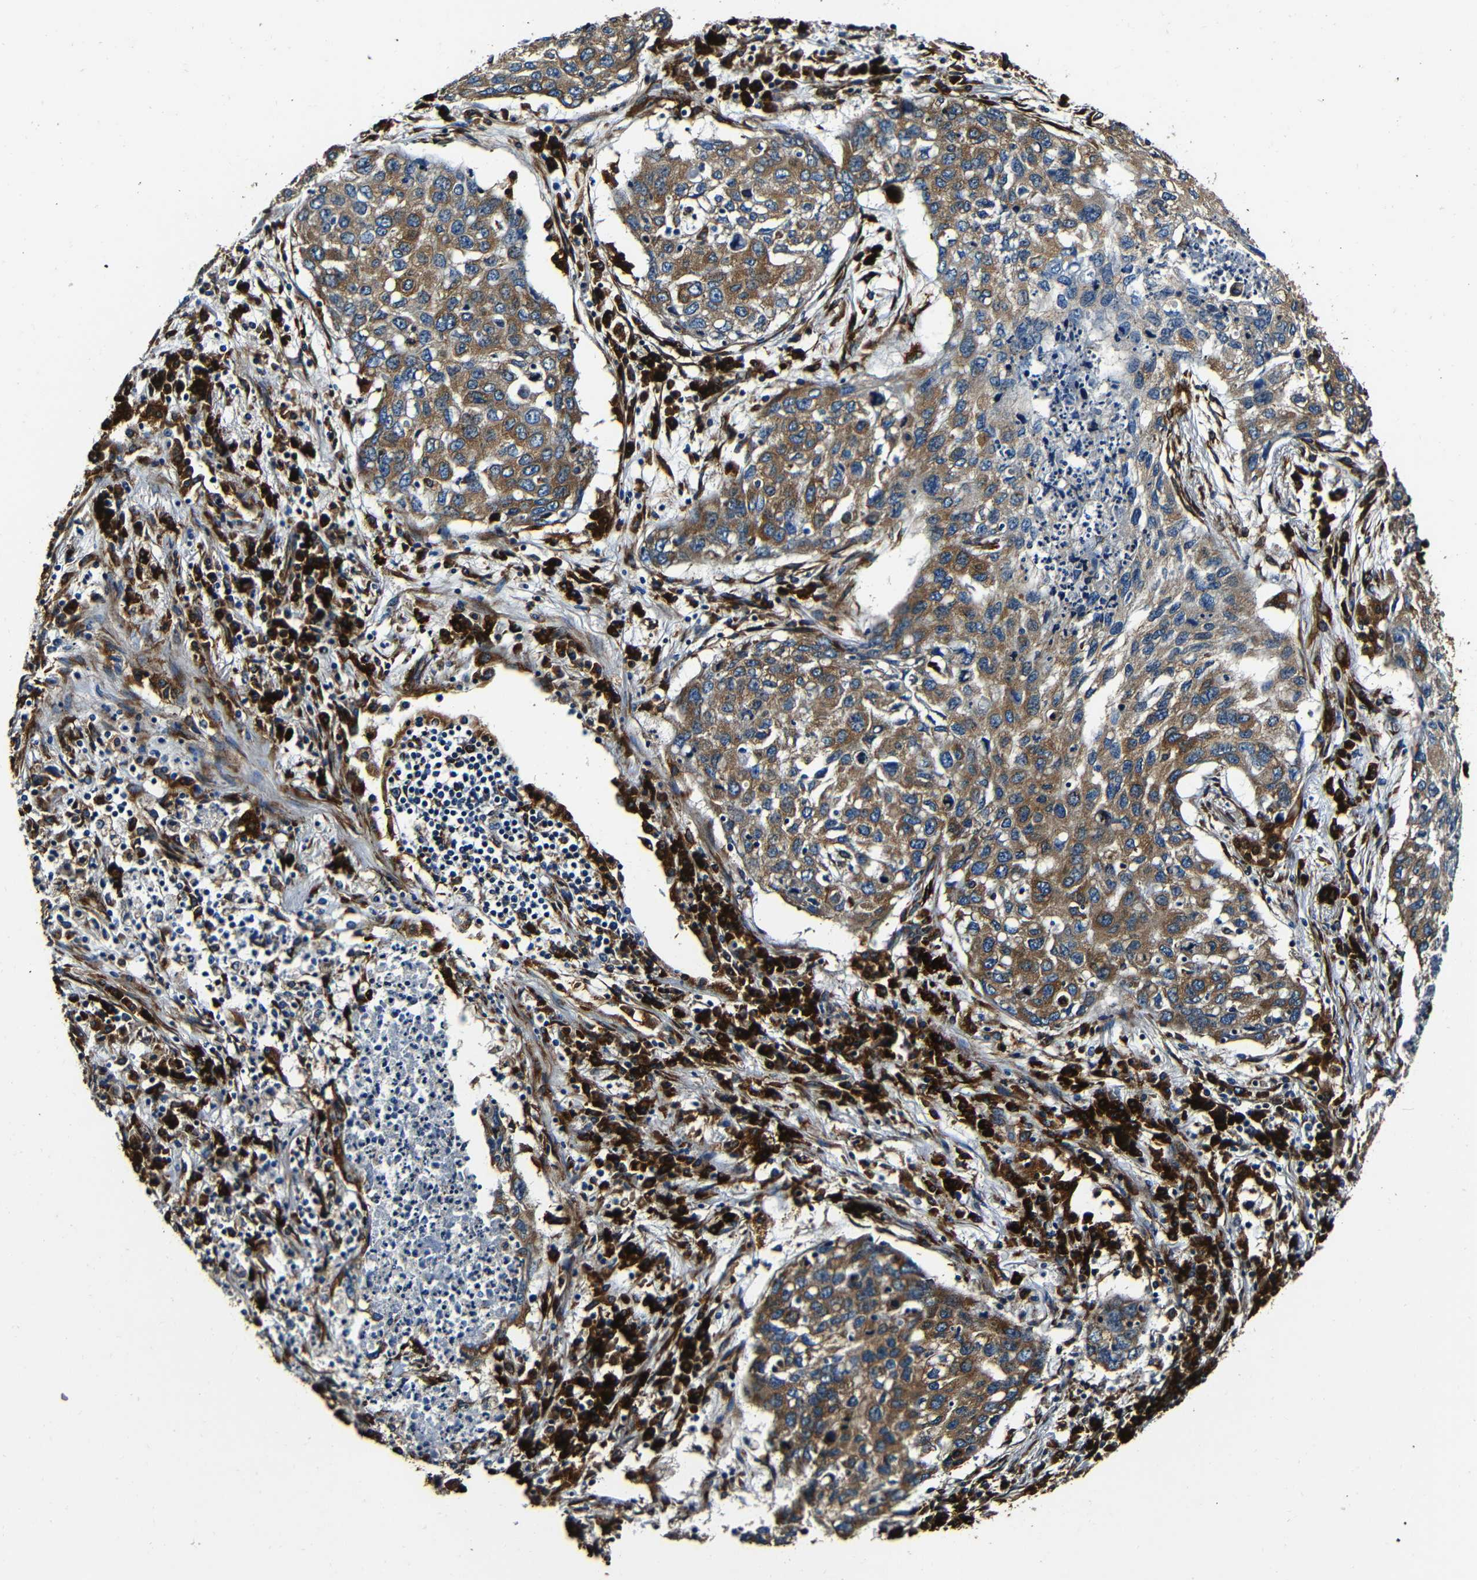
{"staining": {"intensity": "moderate", "quantity": ">75%", "location": "cytoplasmic/membranous"}, "tissue": "lung cancer", "cell_type": "Tumor cells", "image_type": "cancer", "snomed": [{"axis": "morphology", "description": "Squamous cell carcinoma, NOS"}, {"axis": "topography", "description": "Lung"}], "caption": "Lung cancer was stained to show a protein in brown. There is medium levels of moderate cytoplasmic/membranous staining in approximately >75% of tumor cells.", "gene": "RRBP1", "patient": {"sex": "female", "age": 63}}